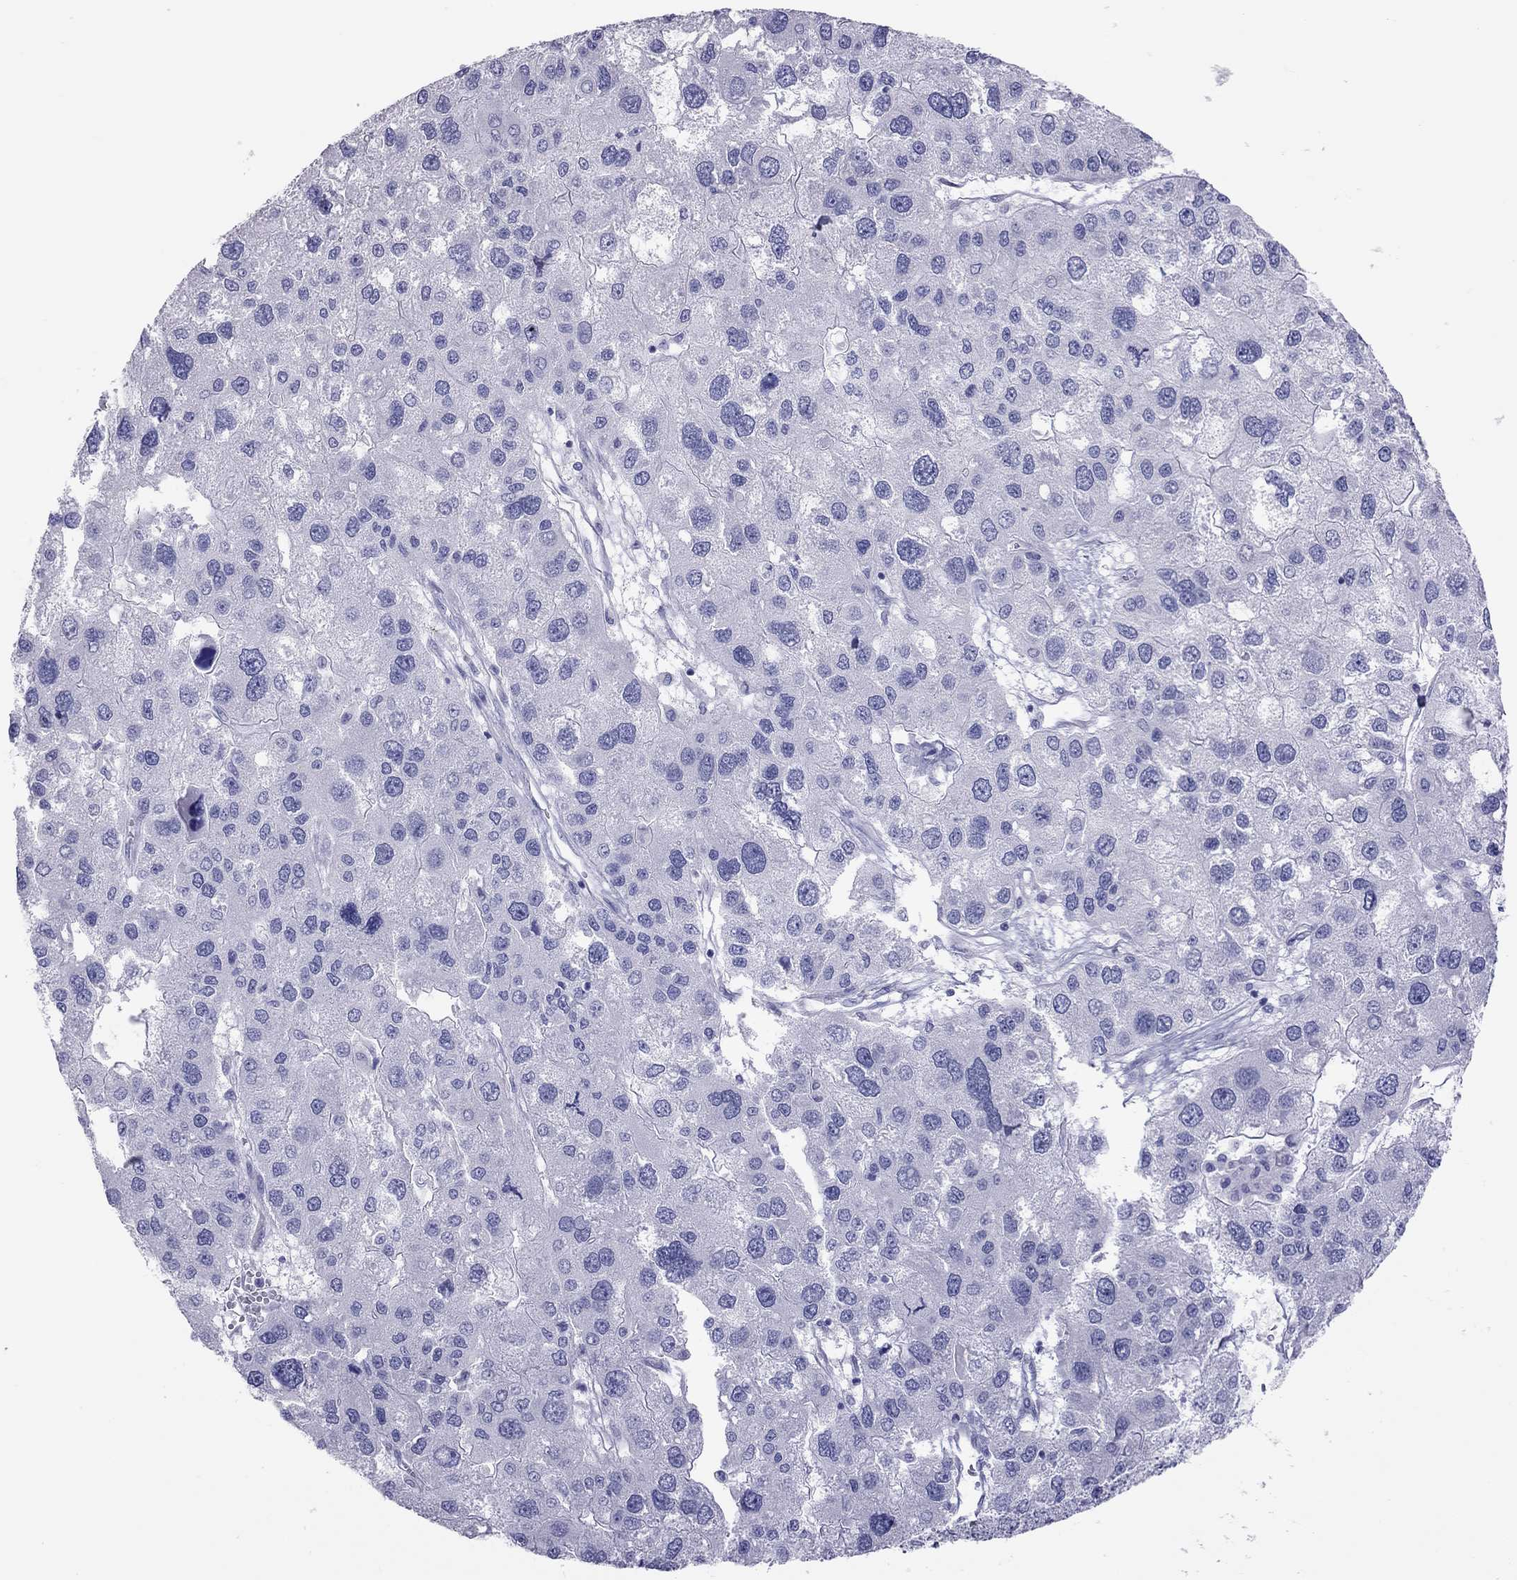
{"staining": {"intensity": "negative", "quantity": "none", "location": "none"}, "tissue": "liver cancer", "cell_type": "Tumor cells", "image_type": "cancer", "snomed": [{"axis": "morphology", "description": "Carcinoma, Hepatocellular, NOS"}, {"axis": "topography", "description": "Liver"}], "caption": "Immunohistochemical staining of human hepatocellular carcinoma (liver) exhibits no significant positivity in tumor cells. (DAB (3,3'-diaminobenzidine) immunohistochemistry, high magnification).", "gene": "STAG3", "patient": {"sex": "male", "age": 73}}